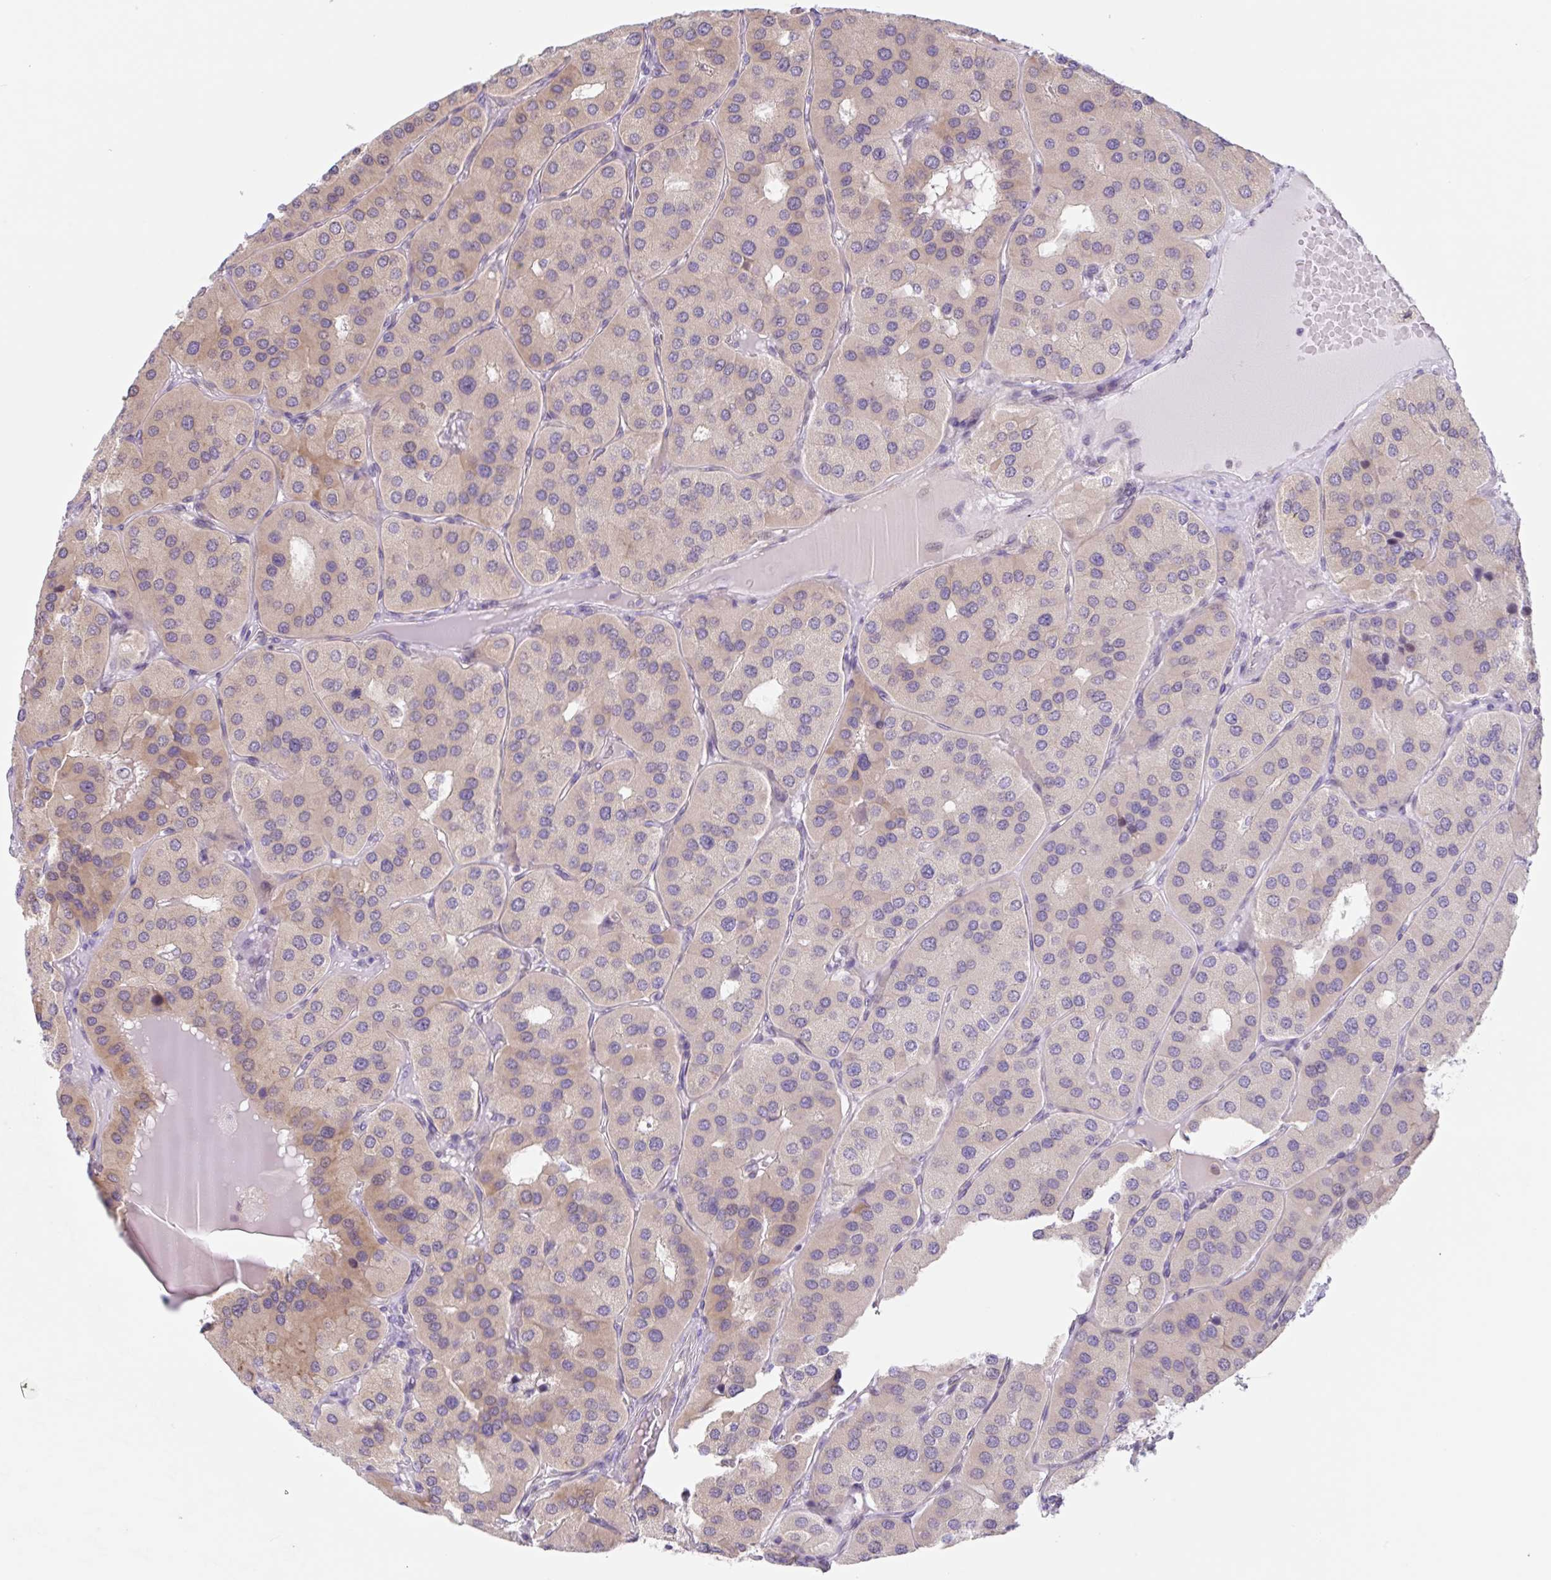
{"staining": {"intensity": "weak", "quantity": "25%-75%", "location": "cytoplasmic/membranous"}, "tissue": "parathyroid gland", "cell_type": "Glandular cells", "image_type": "normal", "snomed": [{"axis": "morphology", "description": "Normal tissue, NOS"}, {"axis": "morphology", "description": "Adenoma, NOS"}, {"axis": "topography", "description": "Parathyroid gland"}], "caption": "Protein staining reveals weak cytoplasmic/membranous staining in about 25%-75% of glandular cells in unremarkable parathyroid gland. The protein of interest is shown in brown color, while the nuclei are stained blue.", "gene": "TBPL2", "patient": {"sex": "female", "age": 86}}